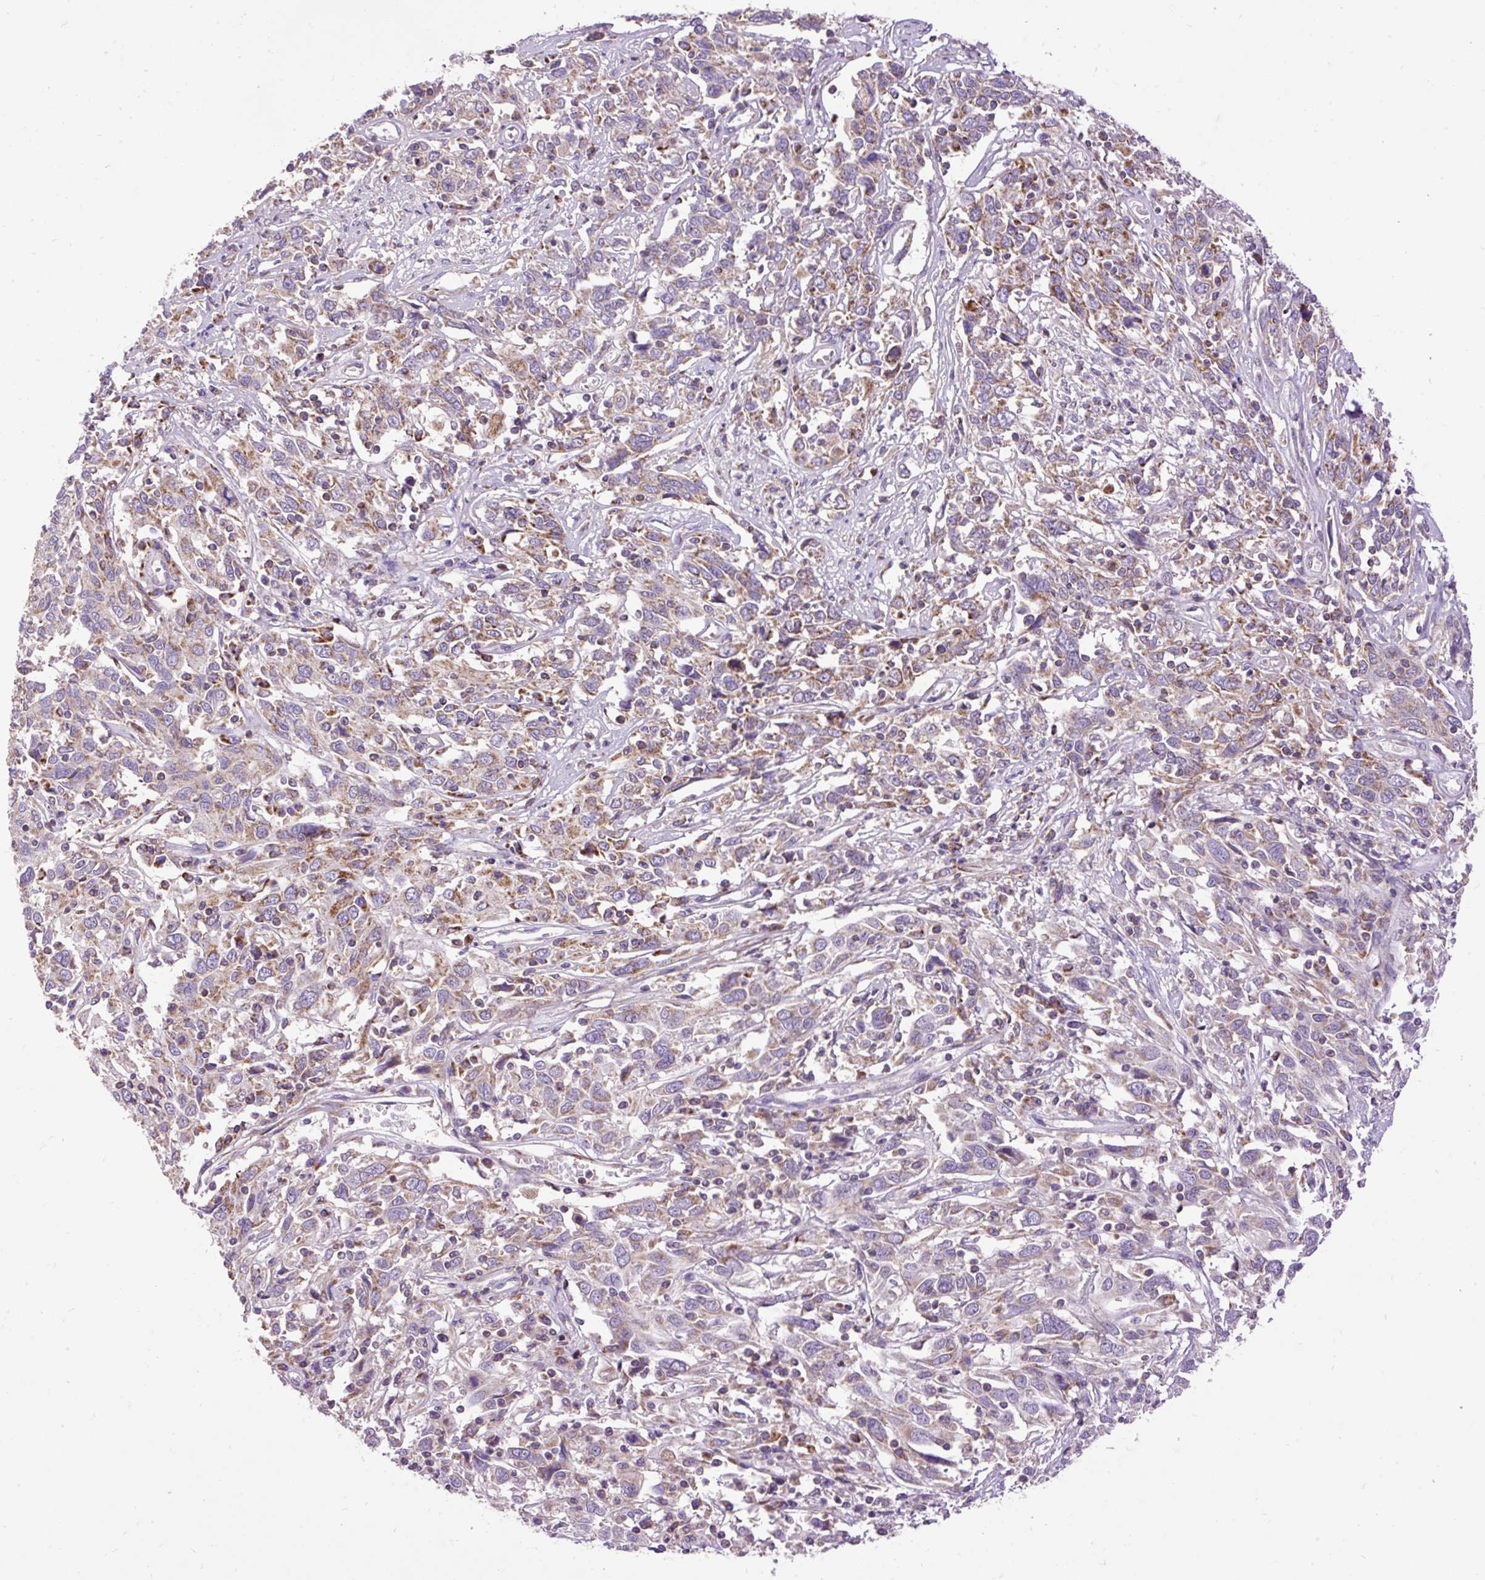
{"staining": {"intensity": "weak", "quantity": "25%-75%", "location": "cytoplasmic/membranous"}, "tissue": "cervical cancer", "cell_type": "Tumor cells", "image_type": "cancer", "snomed": [{"axis": "morphology", "description": "Squamous cell carcinoma, NOS"}, {"axis": "topography", "description": "Cervix"}], "caption": "Cervical cancer was stained to show a protein in brown. There is low levels of weak cytoplasmic/membranous positivity in about 25%-75% of tumor cells. (Stains: DAB in brown, nuclei in blue, Microscopy: brightfield microscopy at high magnification).", "gene": "TOMM40", "patient": {"sex": "female", "age": 46}}